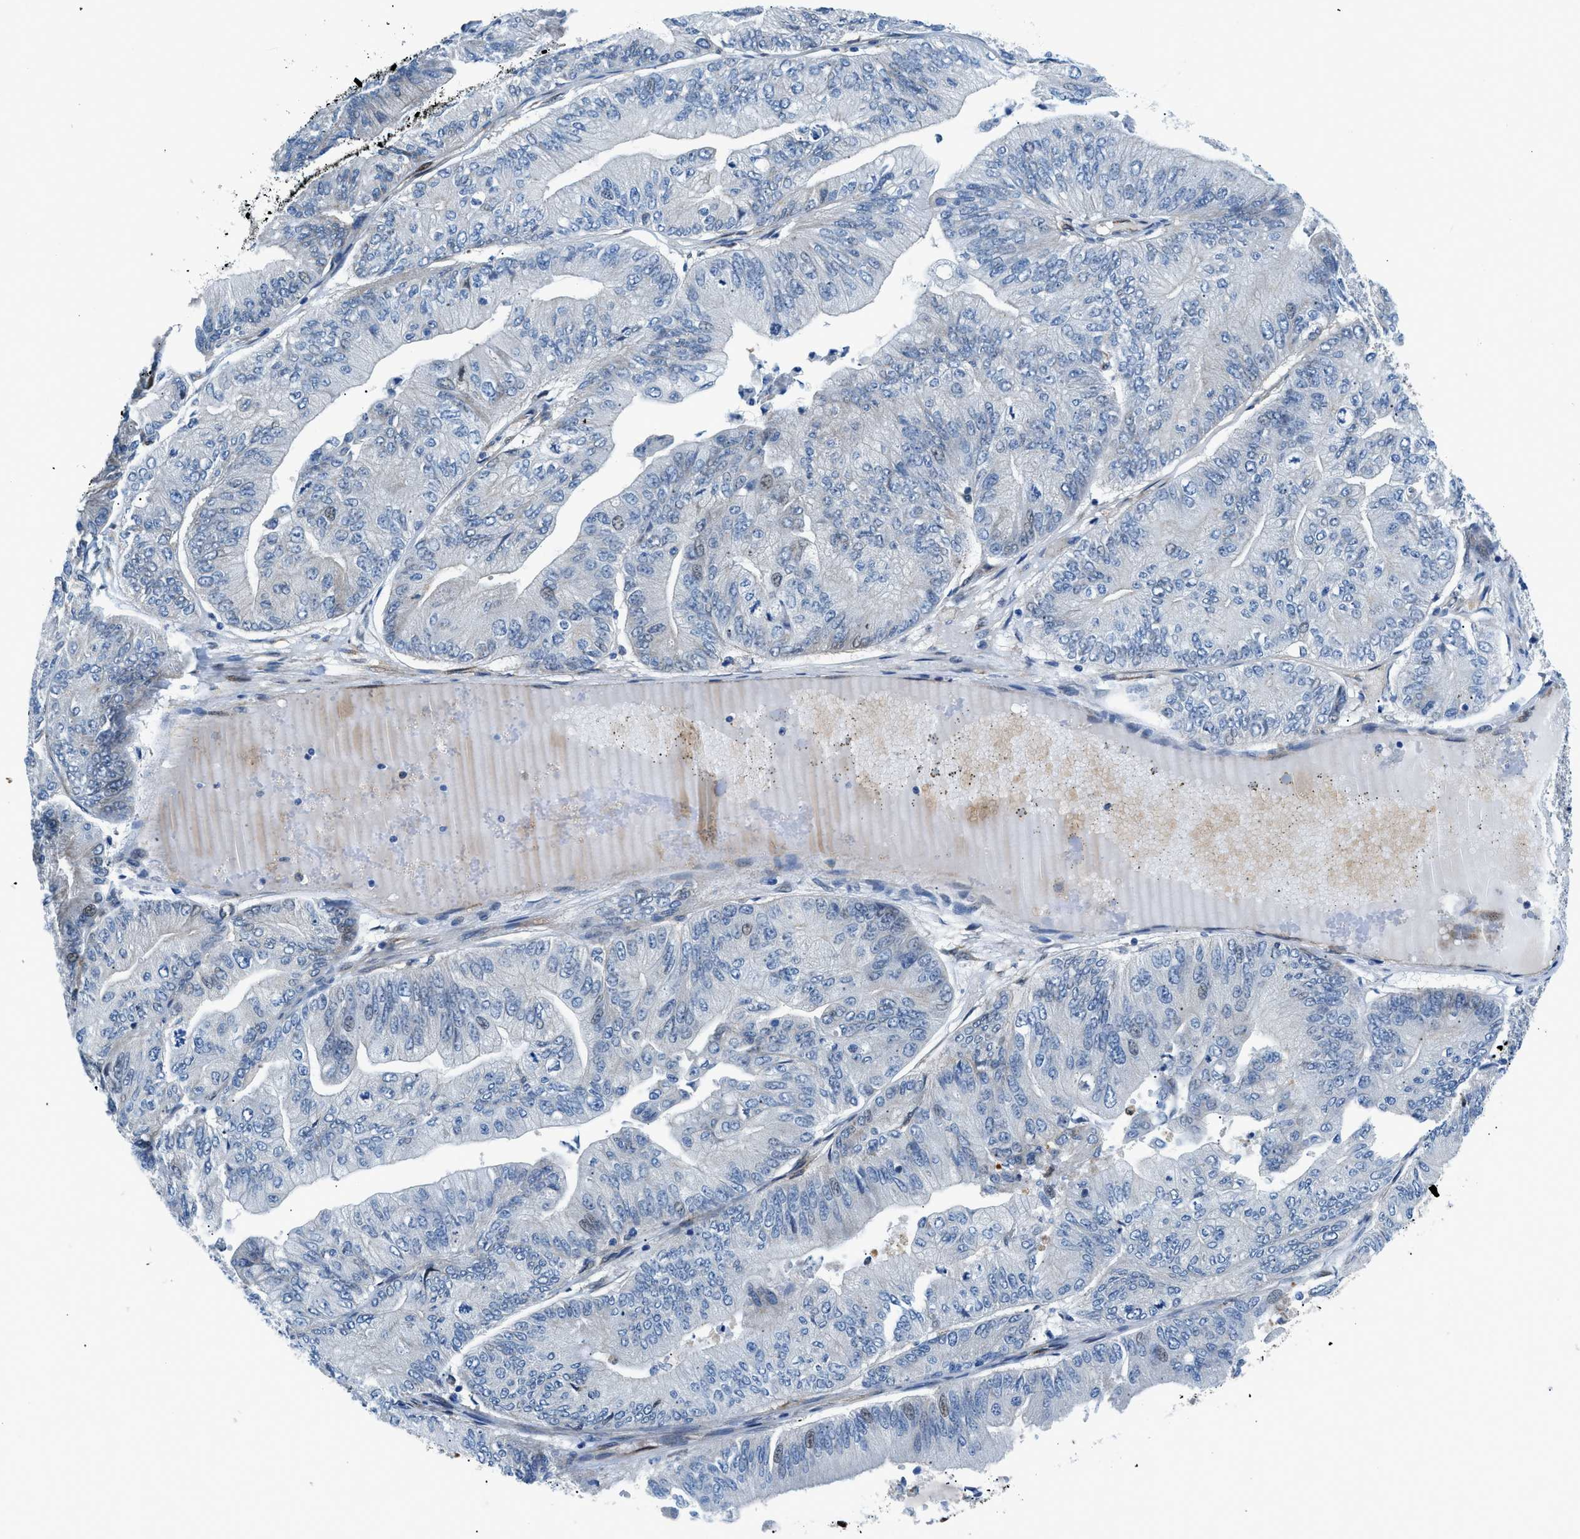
{"staining": {"intensity": "weak", "quantity": "<25%", "location": "cytoplasmic/membranous,nuclear"}, "tissue": "ovarian cancer", "cell_type": "Tumor cells", "image_type": "cancer", "snomed": [{"axis": "morphology", "description": "Cystadenocarcinoma, mucinous, NOS"}, {"axis": "topography", "description": "Ovary"}], "caption": "Tumor cells are negative for brown protein staining in ovarian mucinous cystadenocarcinoma.", "gene": "YWHAE", "patient": {"sex": "female", "age": 61}}